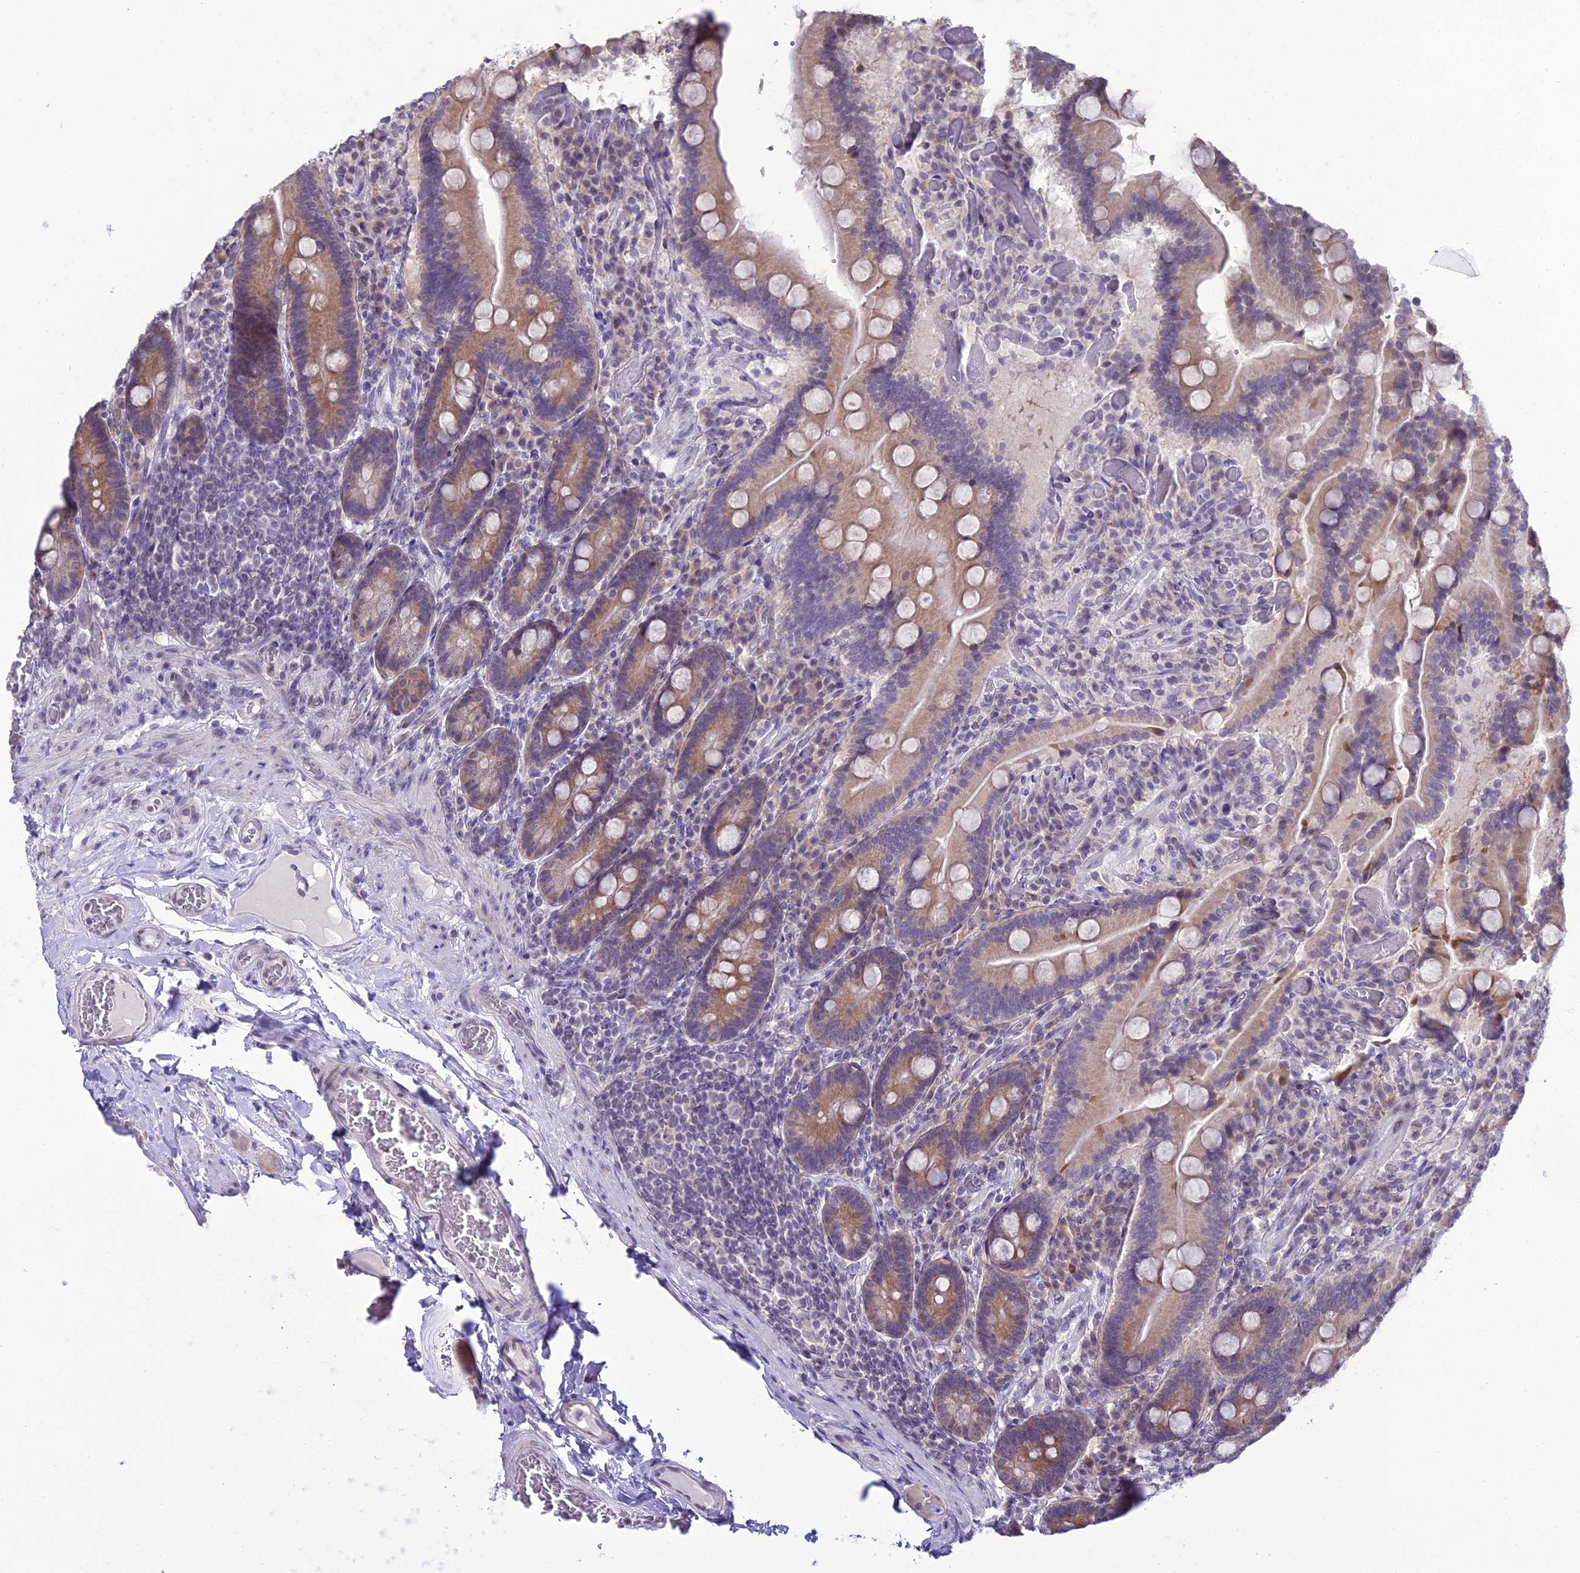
{"staining": {"intensity": "moderate", "quantity": ">75%", "location": "cytoplasmic/membranous"}, "tissue": "duodenum", "cell_type": "Glandular cells", "image_type": "normal", "snomed": [{"axis": "morphology", "description": "Normal tissue, NOS"}, {"axis": "topography", "description": "Duodenum"}], "caption": "Glandular cells demonstrate medium levels of moderate cytoplasmic/membranous expression in about >75% of cells in unremarkable human duodenum.", "gene": "RPS26", "patient": {"sex": "female", "age": 62}}